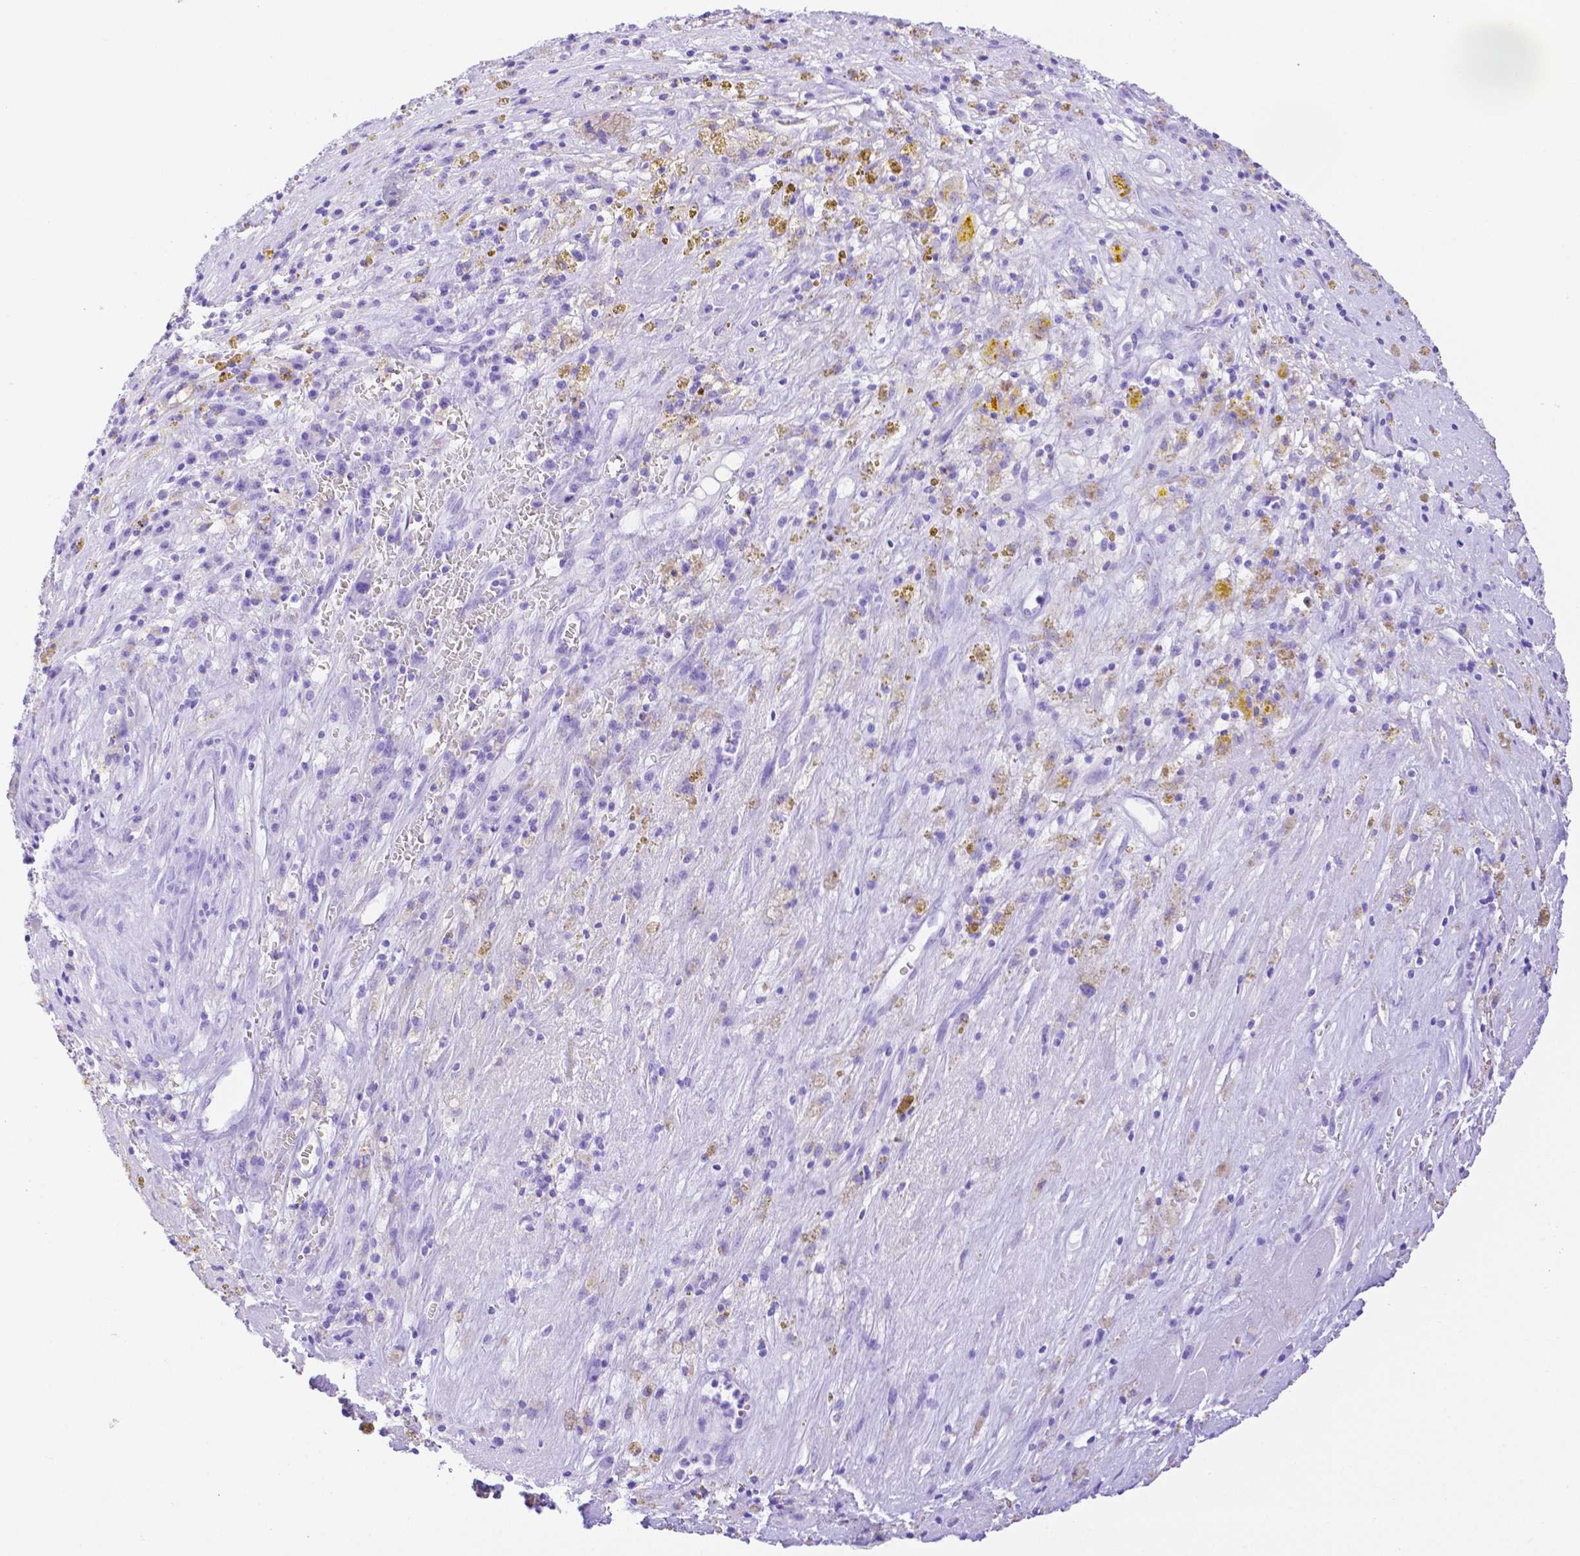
{"staining": {"intensity": "negative", "quantity": "none", "location": "none"}, "tissue": "liver cancer", "cell_type": "Tumor cells", "image_type": "cancer", "snomed": [{"axis": "morphology", "description": "Carcinoma, Hepatocellular, NOS"}, {"axis": "topography", "description": "Liver"}], "caption": "The micrograph exhibits no staining of tumor cells in liver hepatocellular carcinoma.", "gene": "SMR3A", "patient": {"sex": "female", "age": 77}}